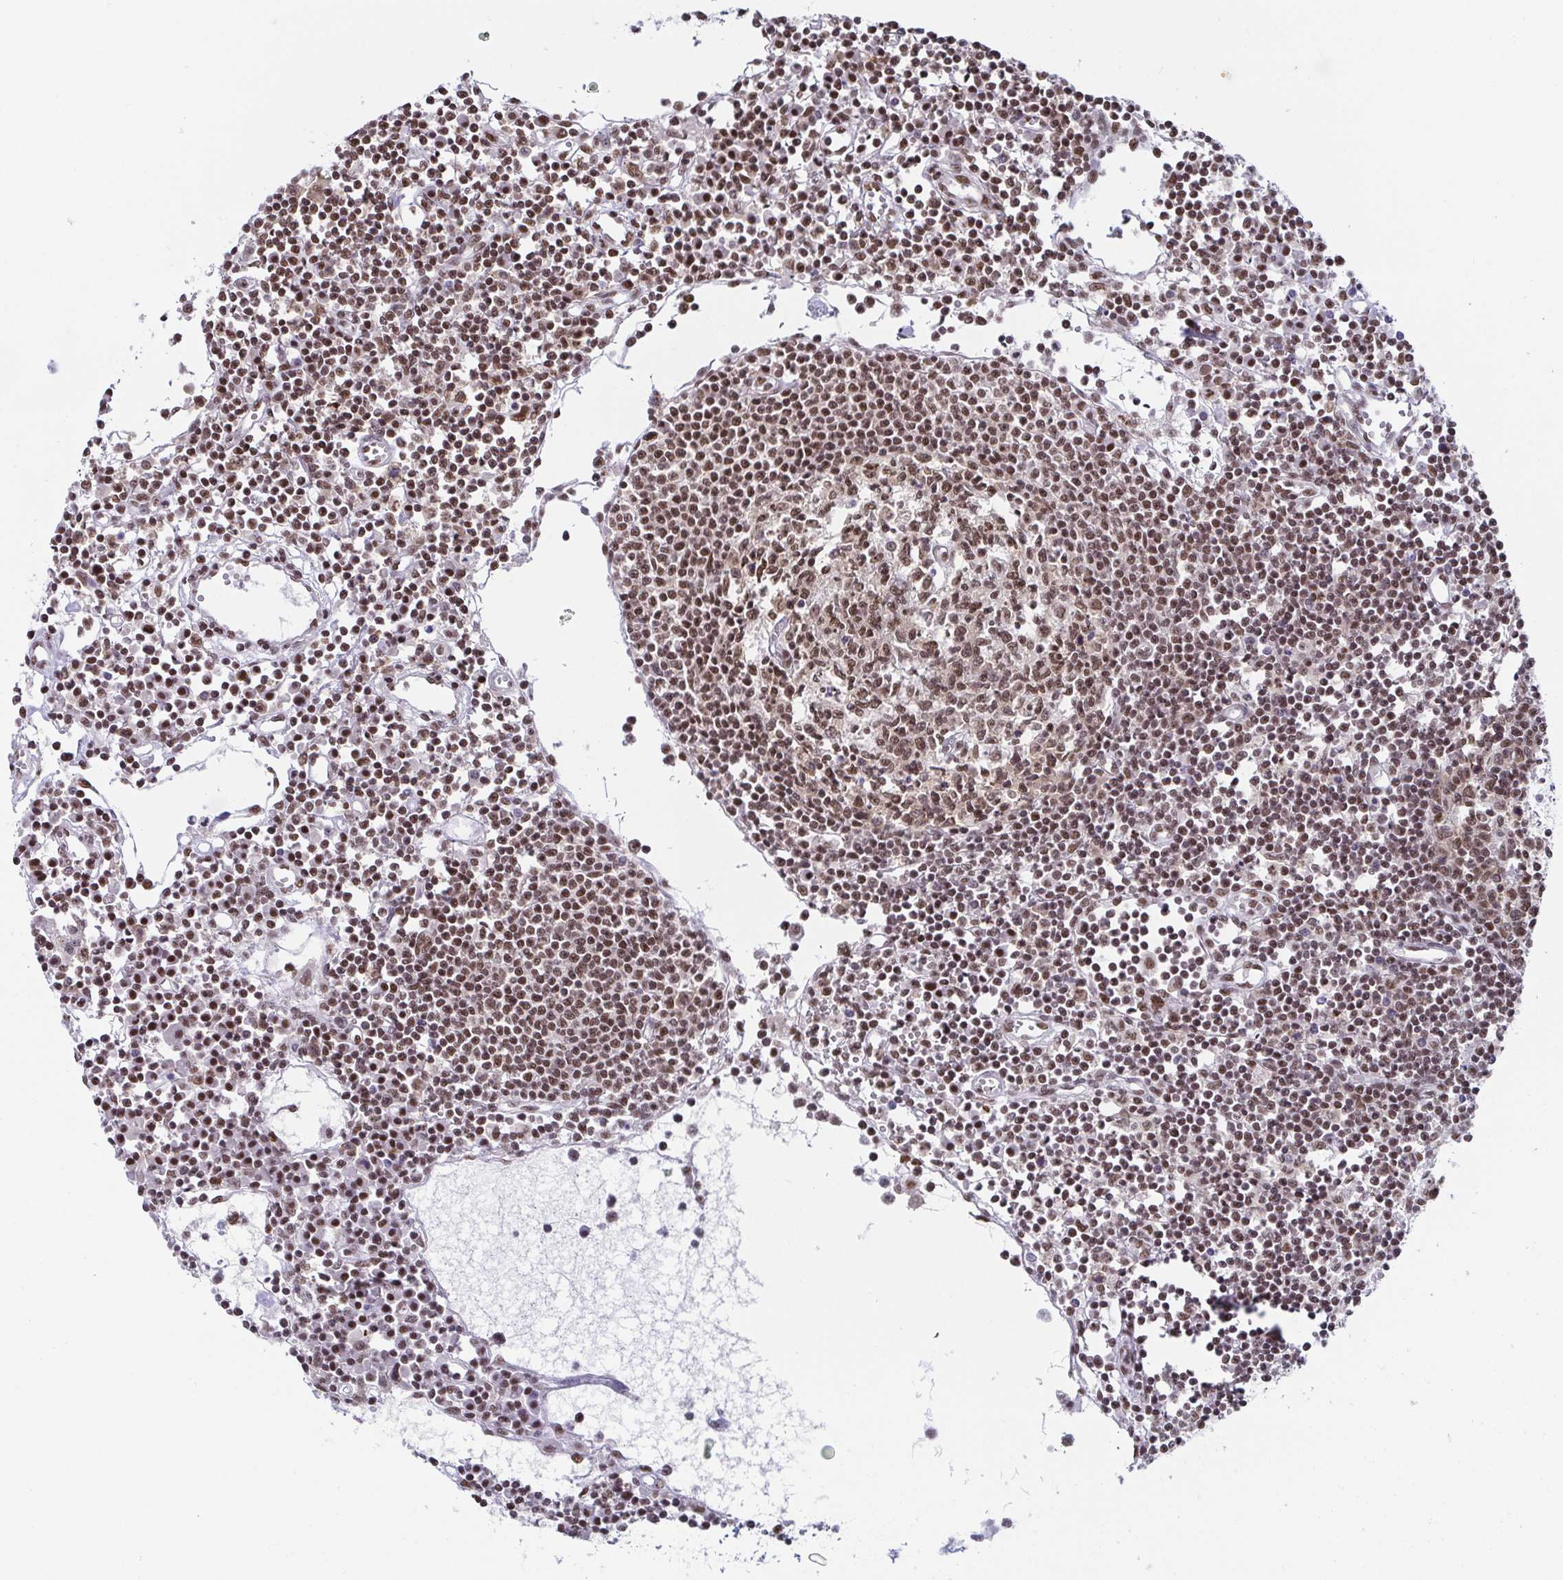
{"staining": {"intensity": "moderate", "quantity": ">75%", "location": "nuclear"}, "tissue": "lymph node", "cell_type": "Germinal center cells", "image_type": "normal", "snomed": [{"axis": "morphology", "description": "Normal tissue, NOS"}, {"axis": "topography", "description": "Lymph node"}], "caption": "Germinal center cells reveal medium levels of moderate nuclear expression in approximately >75% of cells in unremarkable human lymph node.", "gene": "EWSR1", "patient": {"sex": "female", "age": 78}}